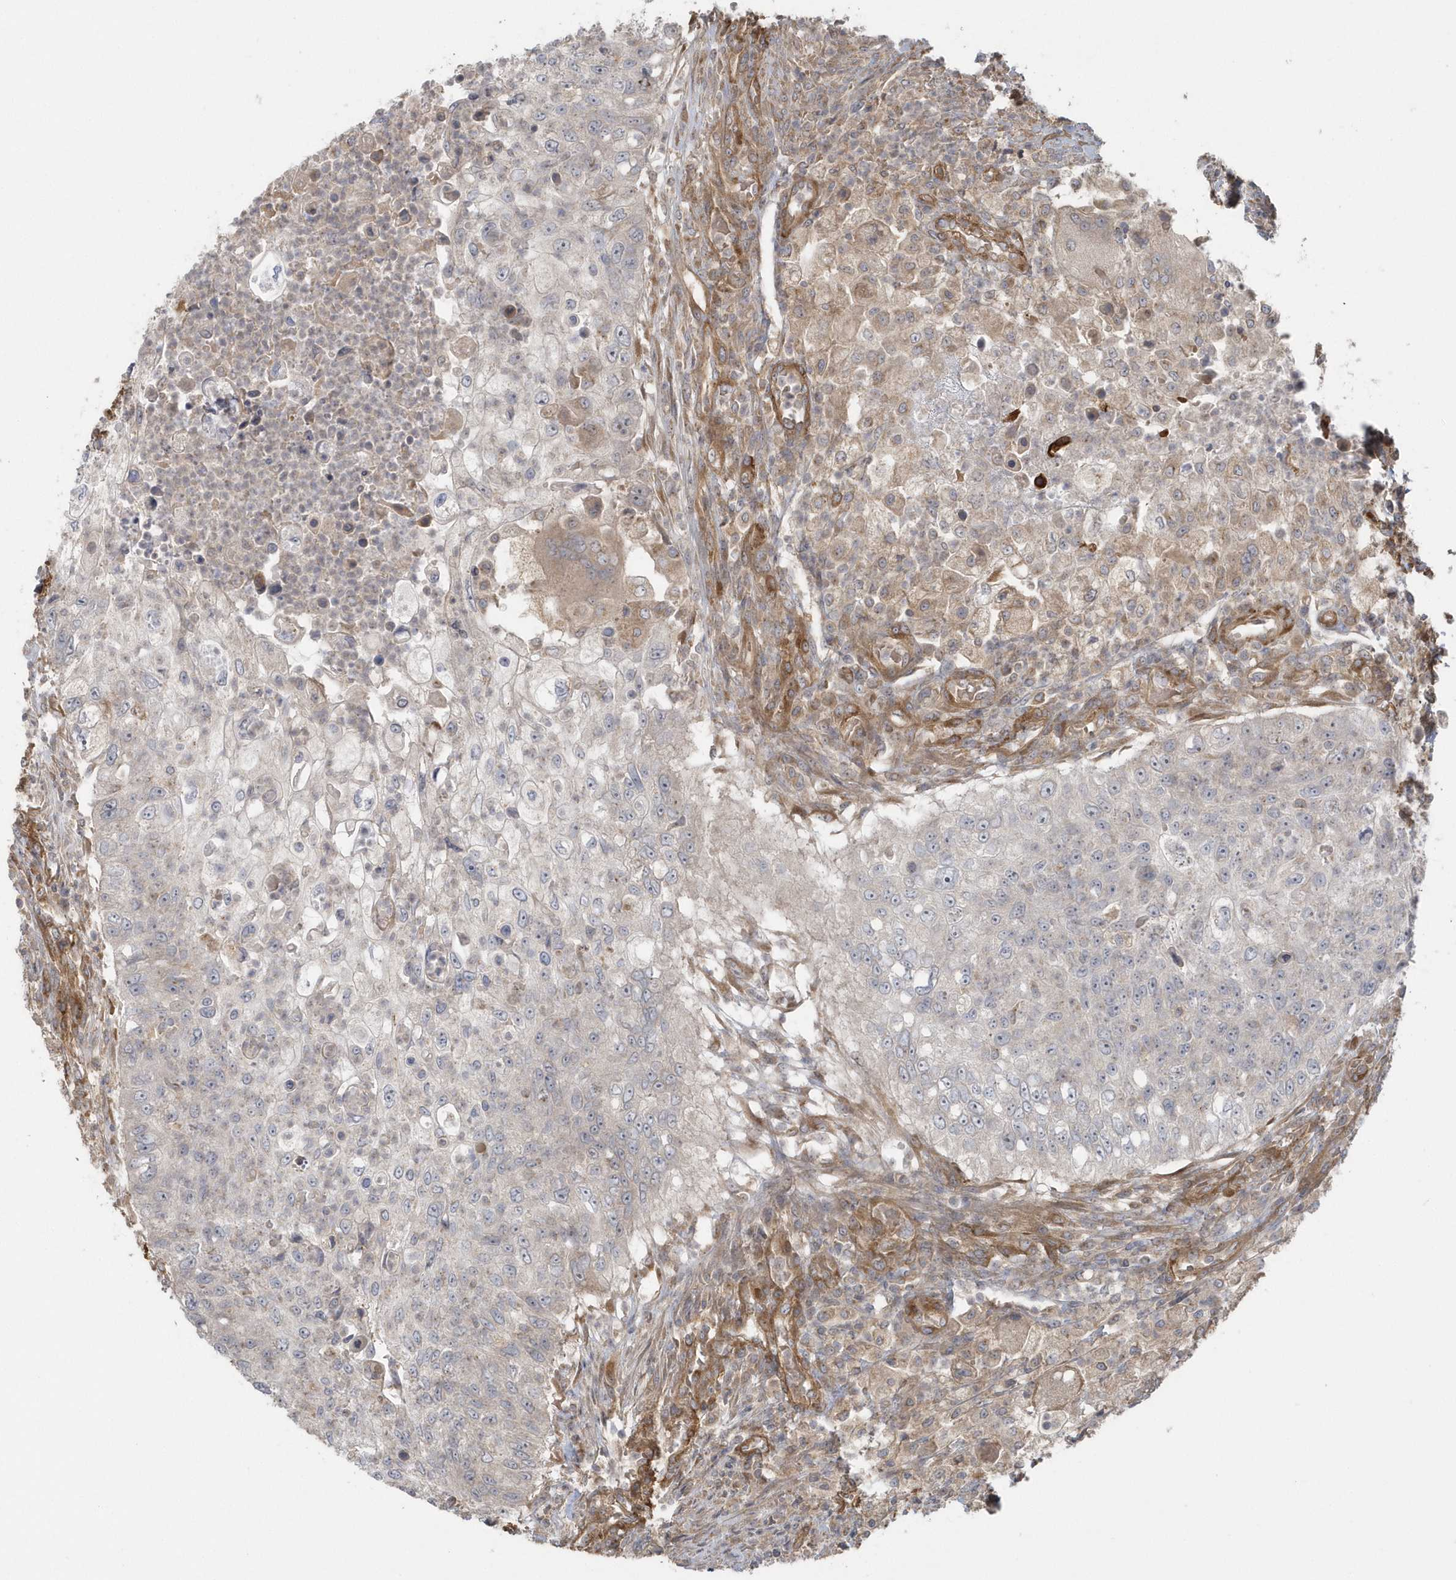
{"staining": {"intensity": "weak", "quantity": "<25%", "location": "cytoplasmic/membranous"}, "tissue": "urothelial cancer", "cell_type": "Tumor cells", "image_type": "cancer", "snomed": [{"axis": "morphology", "description": "Urothelial carcinoma, High grade"}, {"axis": "topography", "description": "Urinary bladder"}], "caption": "Image shows no protein expression in tumor cells of urothelial cancer tissue. (Brightfield microscopy of DAB (3,3'-diaminobenzidine) immunohistochemistry (IHC) at high magnification).", "gene": "ACTR1A", "patient": {"sex": "female", "age": 60}}